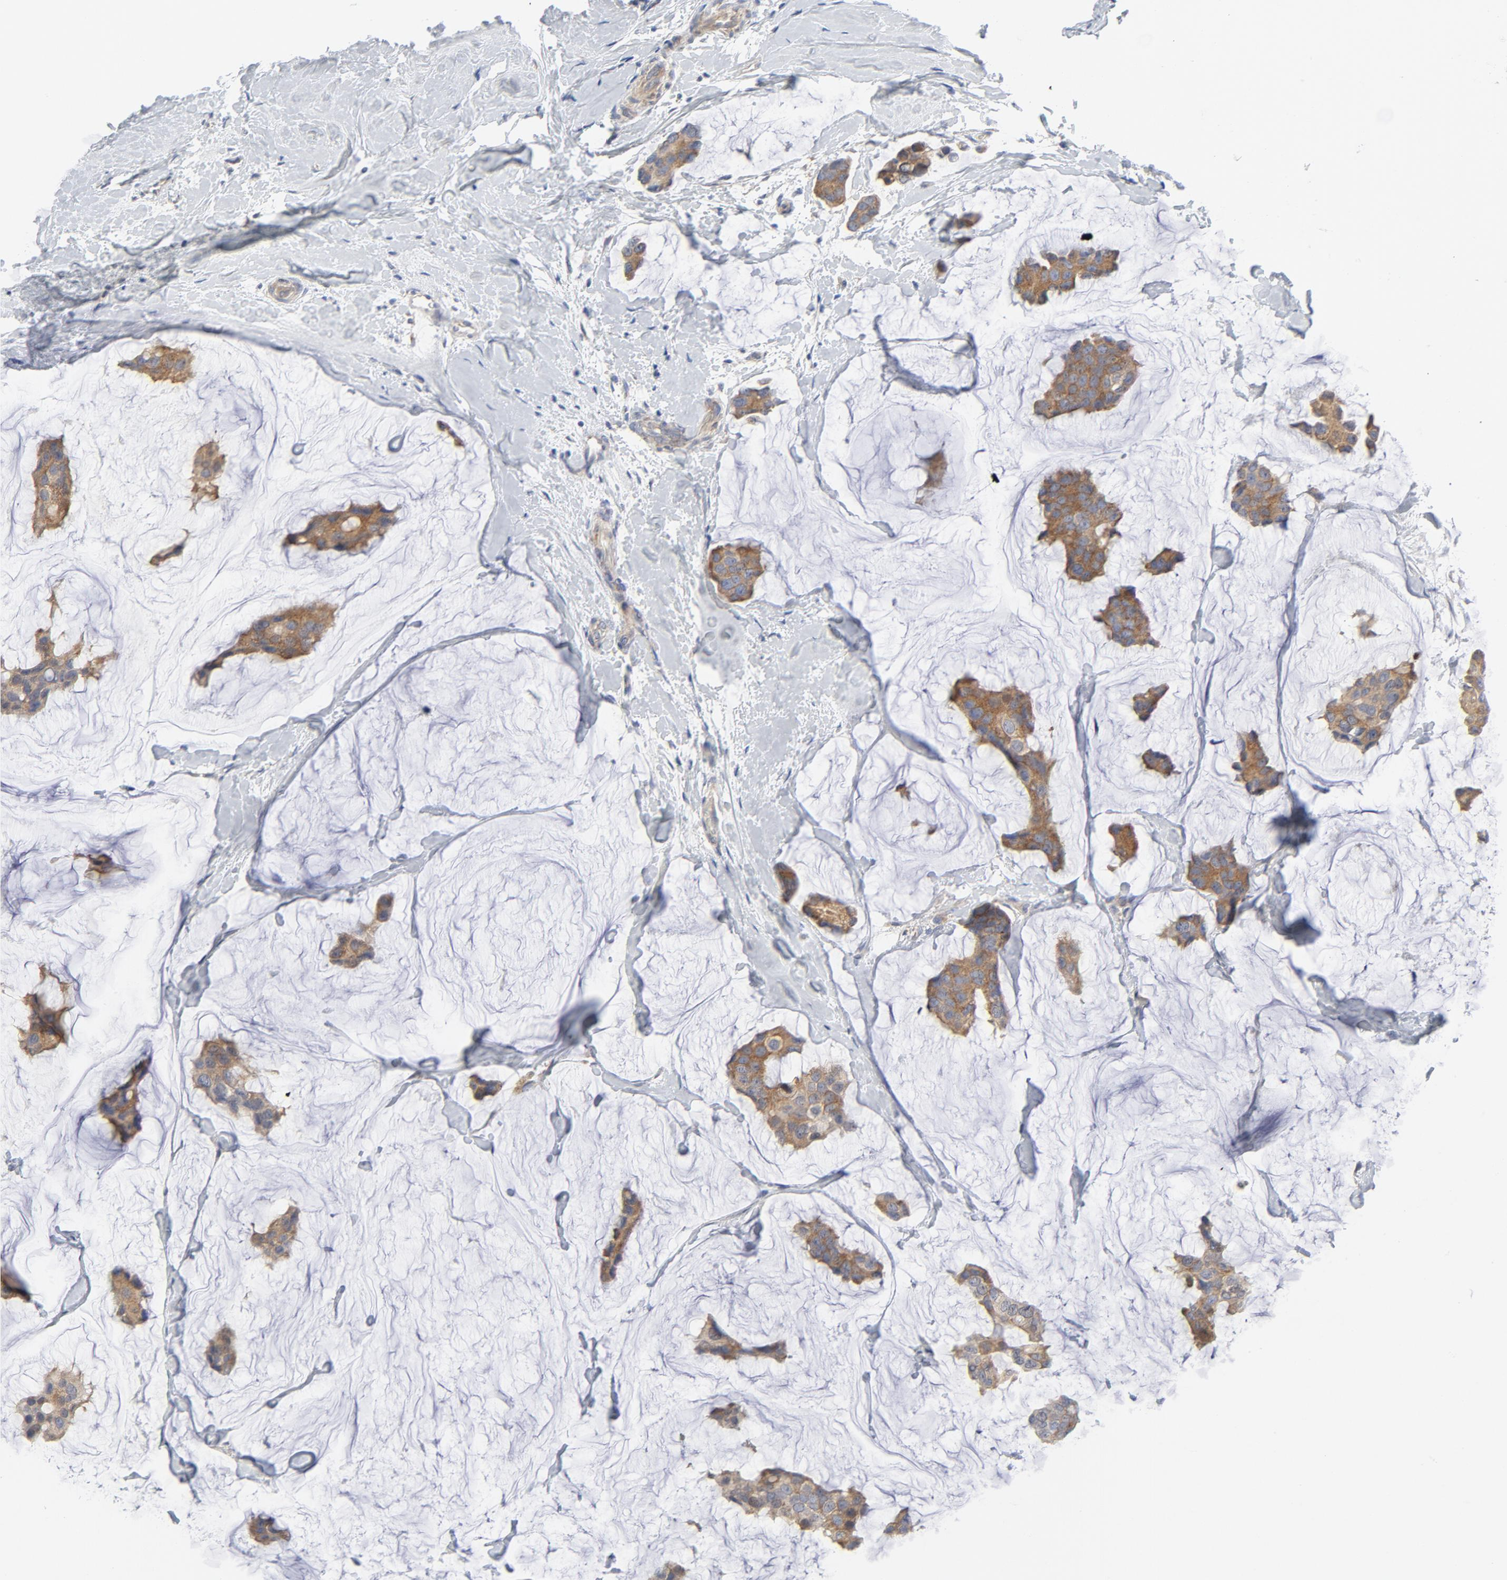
{"staining": {"intensity": "strong", "quantity": ">75%", "location": "cytoplasmic/membranous"}, "tissue": "breast cancer", "cell_type": "Tumor cells", "image_type": "cancer", "snomed": [{"axis": "morphology", "description": "Normal tissue, NOS"}, {"axis": "morphology", "description": "Duct carcinoma"}, {"axis": "topography", "description": "Breast"}], "caption": "The micrograph demonstrates a brown stain indicating the presence of a protein in the cytoplasmic/membranous of tumor cells in invasive ductal carcinoma (breast).", "gene": "BAD", "patient": {"sex": "female", "age": 50}}